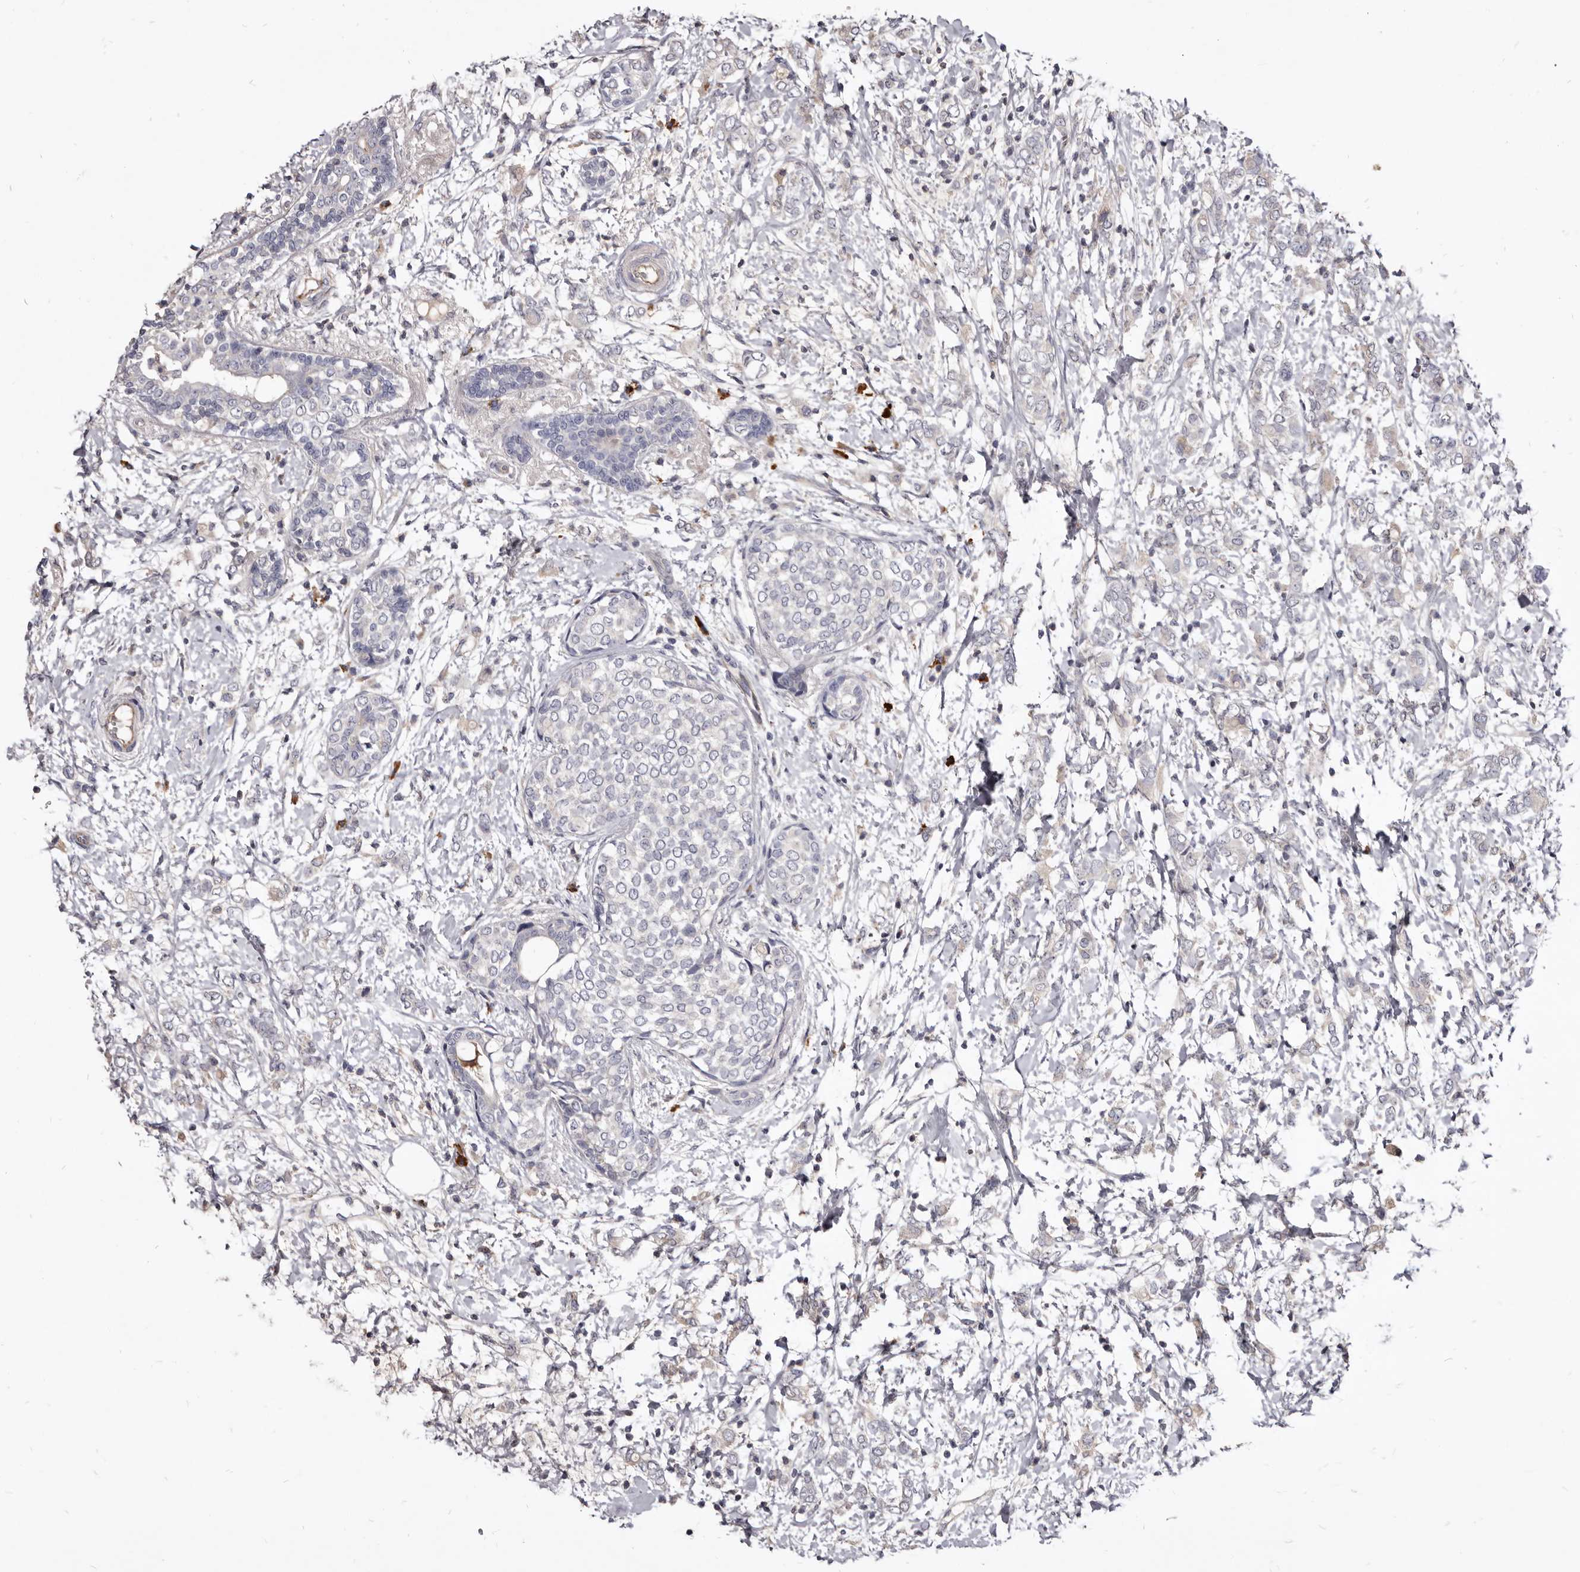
{"staining": {"intensity": "negative", "quantity": "none", "location": "none"}, "tissue": "breast cancer", "cell_type": "Tumor cells", "image_type": "cancer", "snomed": [{"axis": "morphology", "description": "Normal tissue, NOS"}, {"axis": "morphology", "description": "Lobular carcinoma"}, {"axis": "topography", "description": "Breast"}], "caption": "A micrograph of human breast cancer is negative for staining in tumor cells.", "gene": "FAS", "patient": {"sex": "female", "age": 47}}